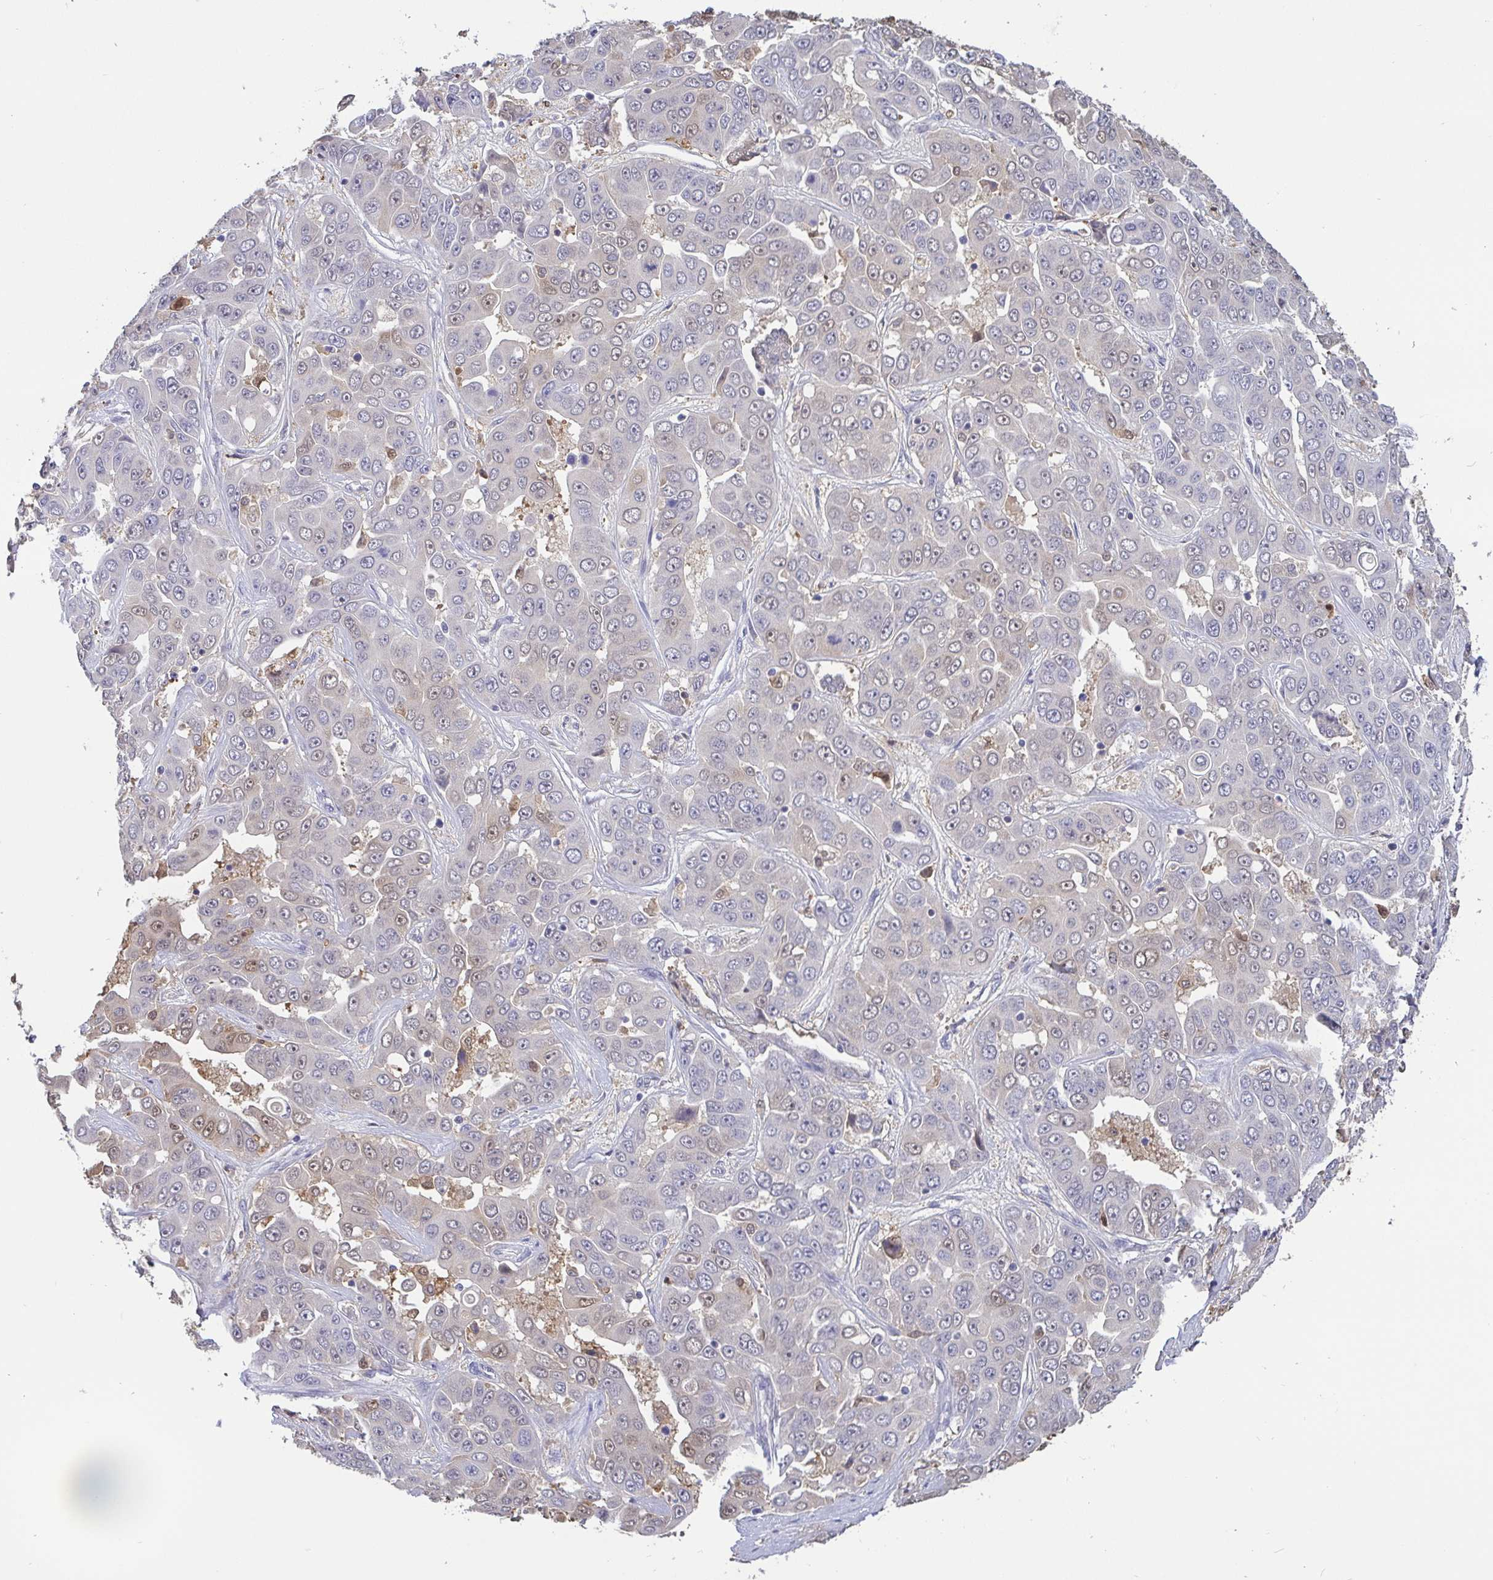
{"staining": {"intensity": "weak", "quantity": "<25%", "location": "cytoplasmic/membranous,nuclear"}, "tissue": "liver cancer", "cell_type": "Tumor cells", "image_type": "cancer", "snomed": [{"axis": "morphology", "description": "Cholangiocarcinoma"}, {"axis": "topography", "description": "Liver"}], "caption": "DAB (3,3'-diaminobenzidine) immunohistochemical staining of human liver cholangiocarcinoma exhibits no significant staining in tumor cells. (Immunohistochemistry (ihc), brightfield microscopy, high magnification).", "gene": "IDH1", "patient": {"sex": "female", "age": 52}}